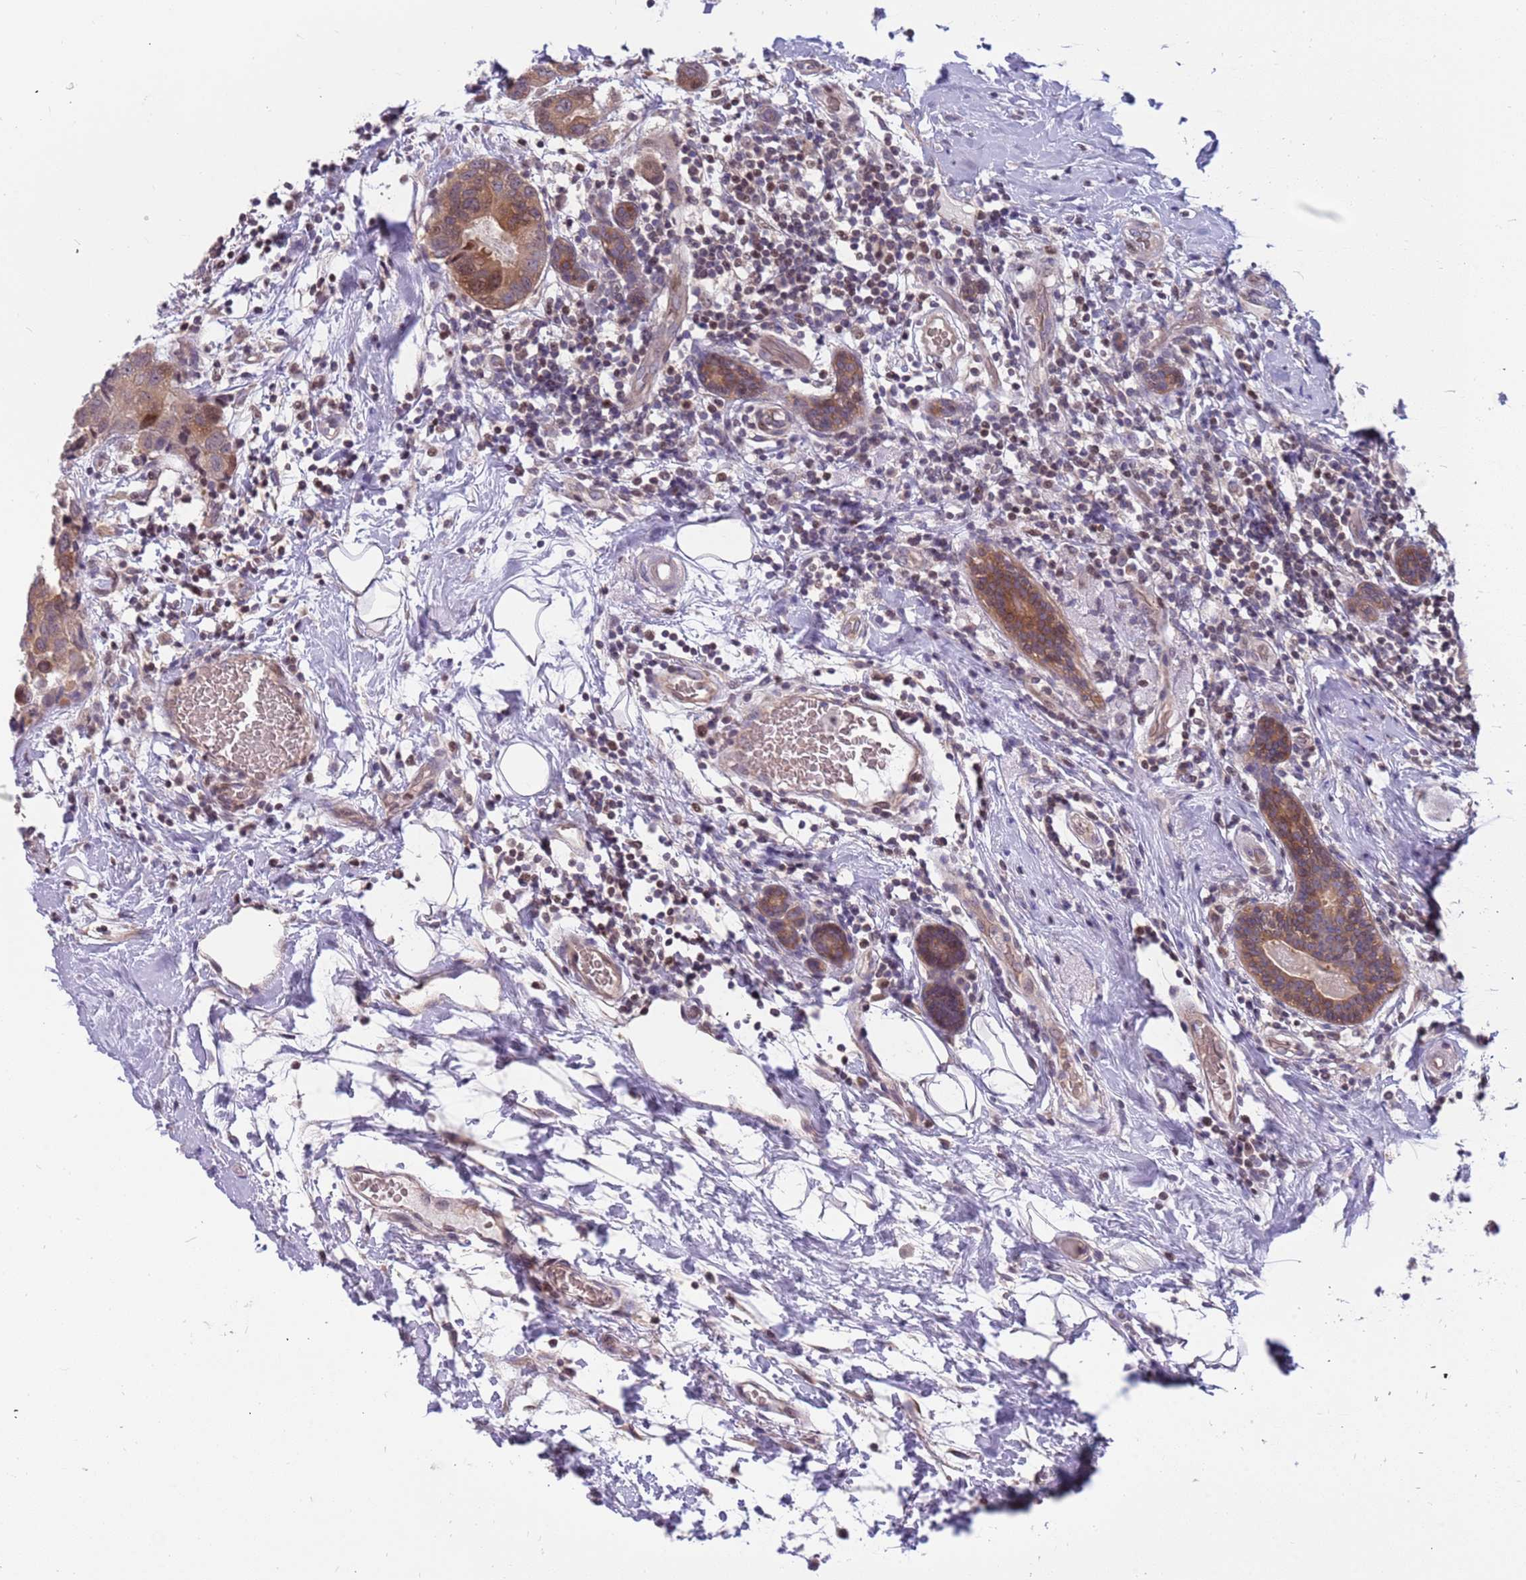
{"staining": {"intensity": "moderate", "quantity": ">75%", "location": "cytoplasmic/membranous"}, "tissue": "breast cancer", "cell_type": "Tumor cells", "image_type": "cancer", "snomed": [{"axis": "morphology", "description": "Duct carcinoma"}, {"axis": "topography", "description": "Breast"}], "caption": "Moderate cytoplasmic/membranous protein expression is appreciated in approximately >75% of tumor cells in breast intraductal carcinoma.", "gene": "ARHGEF5", "patient": {"sex": "female", "age": 62}}